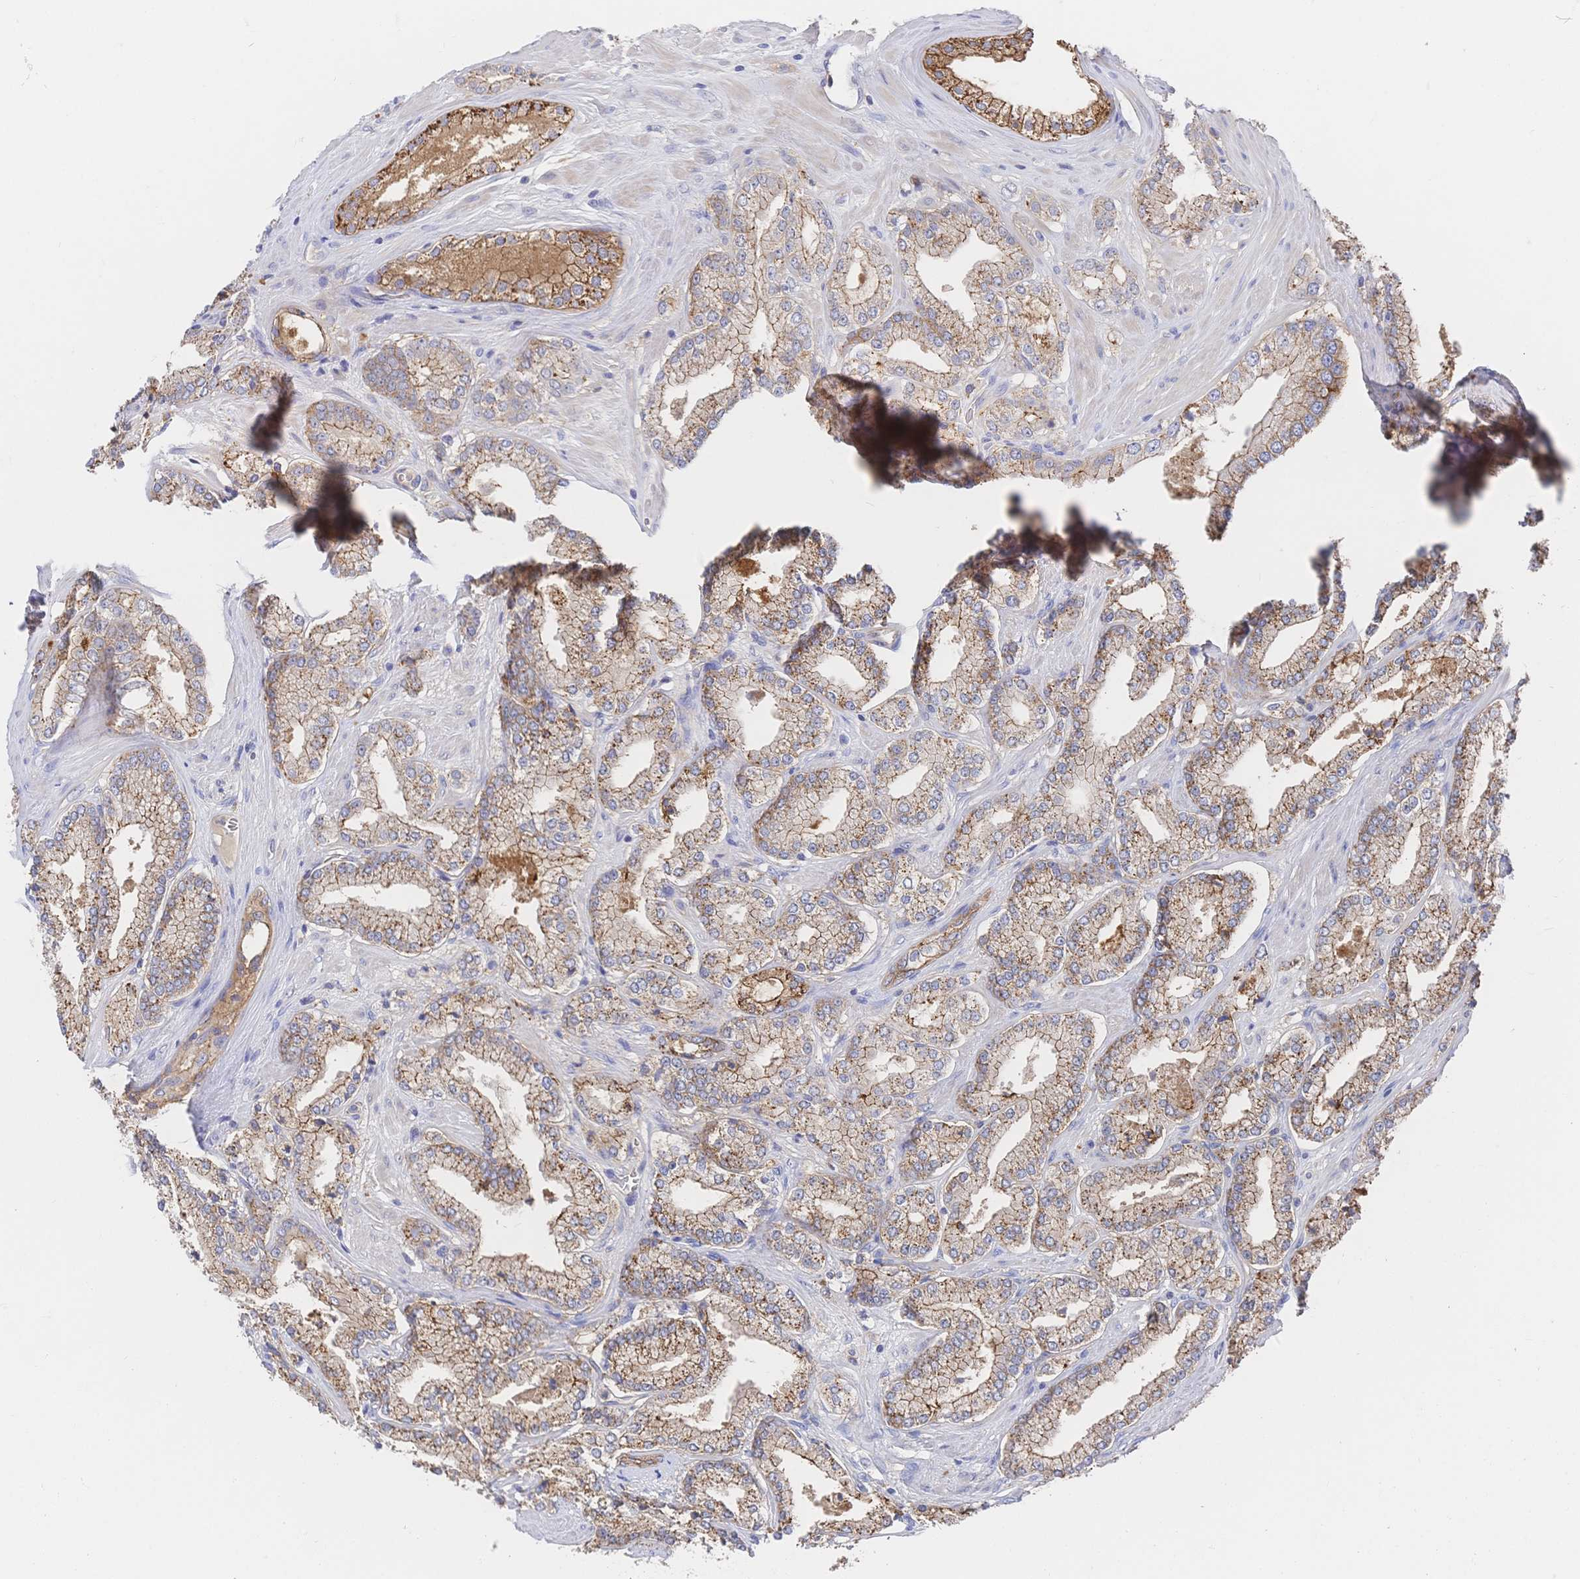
{"staining": {"intensity": "moderate", "quantity": ">75%", "location": "cytoplasmic/membranous"}, "tissue": "prostate cancer", "cell_type": "Tumor cells", "image_type": "cancer", "snomed": [{"axis": "morphology", "description": "Adenocarcinoma, High grade"}, {"axis": "topography", "description": "Prostate"}], "caption": "Approximately >75% of tumor cells in prostate cancer demonstrate moderate cytoplasmic/membranous protein staining as visualized by brown immunohistochemical staining.", "gene": "F11R", "patient": {"sex": "male", "age": 63}}